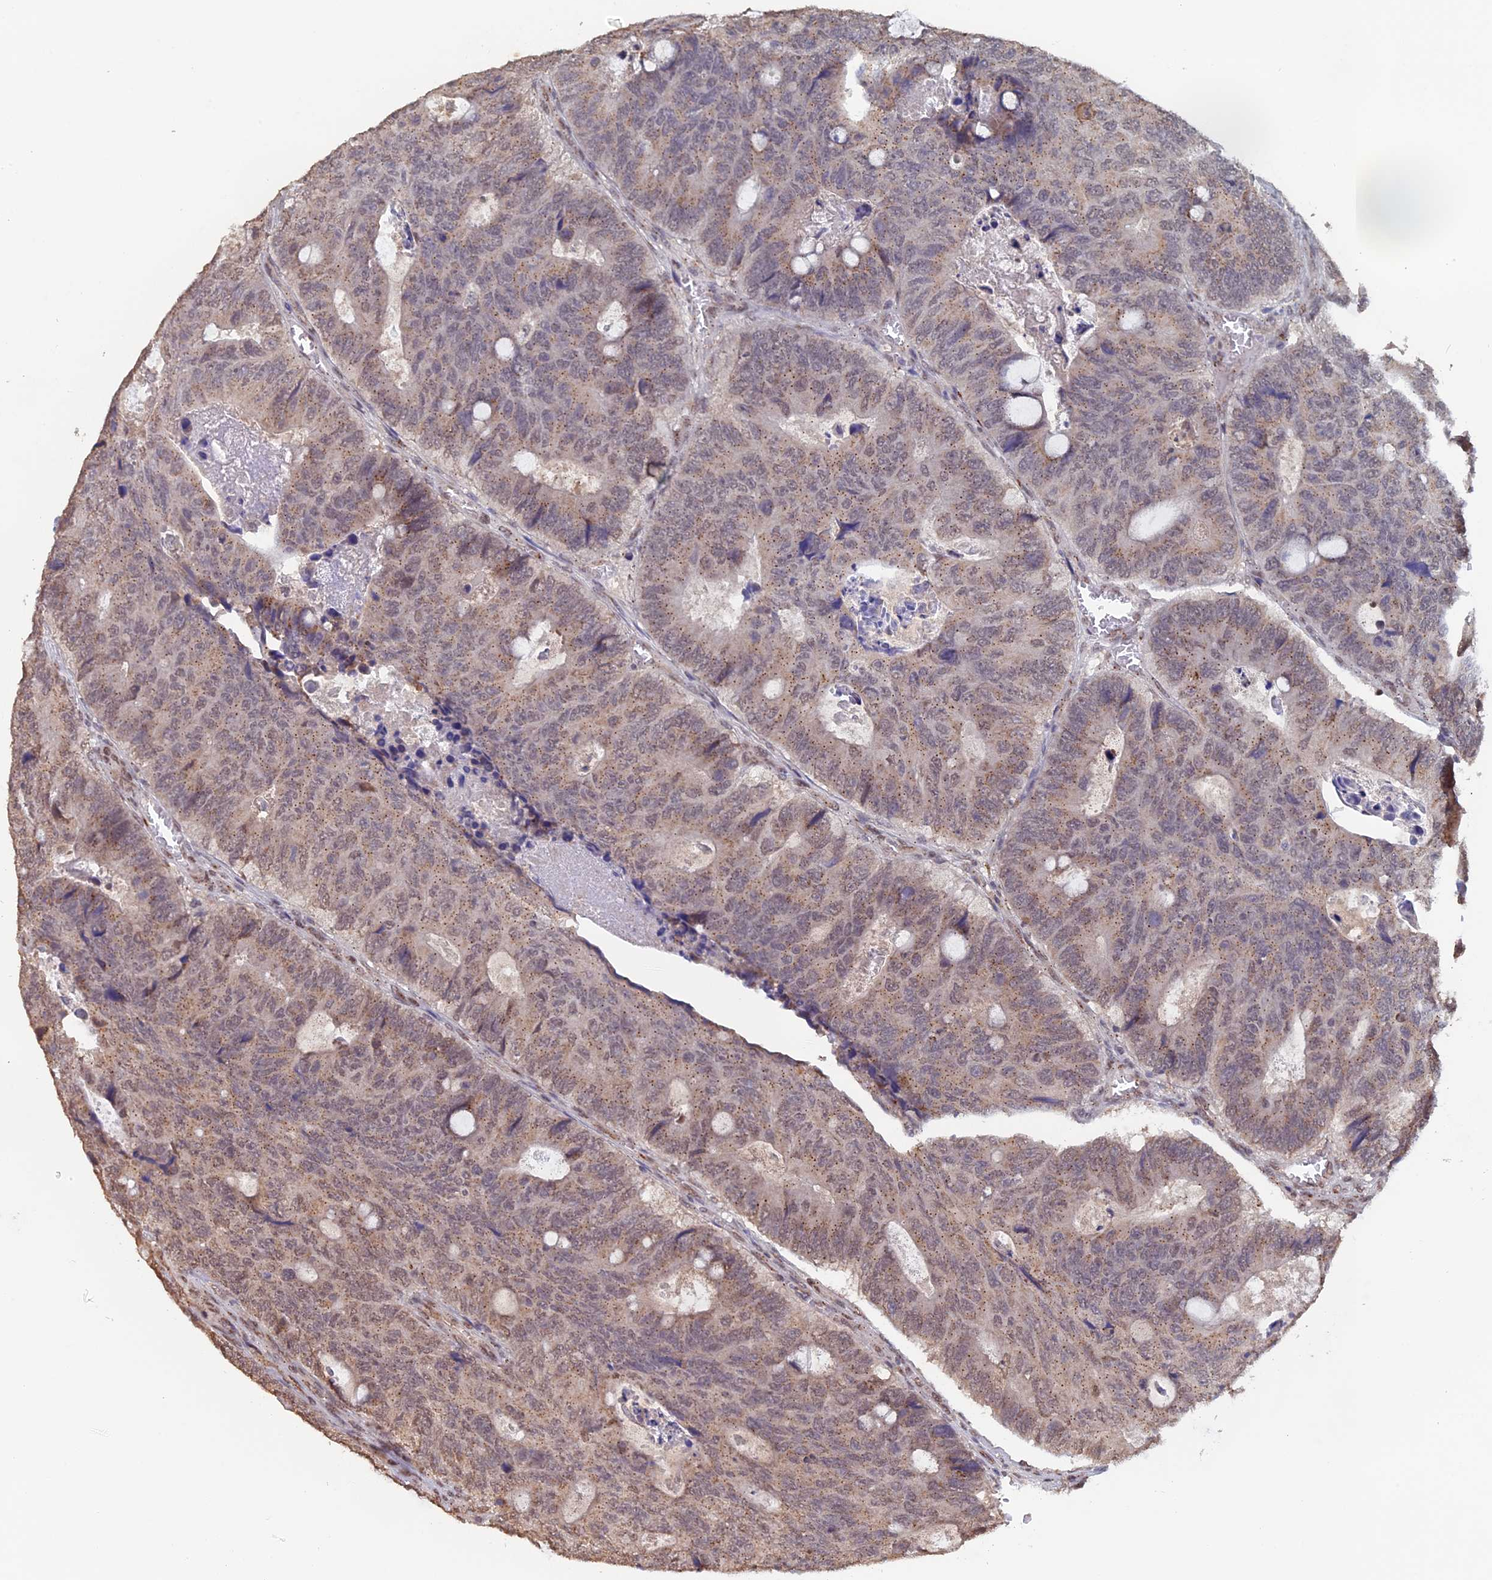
{"staining": {"intensity": "weak", "quantity": ">75%", "location": "cytoplasmic/membranous,nuclear"}, "tissue": "colorectal cancer", "cell_type": "Tumor cells", "image_type": "cancer", "snomed": [{"axis": "morphology", "description": "Adenocarcinoma, NOS"}, {"axis": "topography", "description": "Colon"}], "caption": "A low amount of weak cytoplasmic/membranous and nuclear staining is present in about >75% of tumor cells in colorectal adenocarcinoma tissue.", "gene": "PIGQ", "patient": {"sex": "male", "age": 87}}